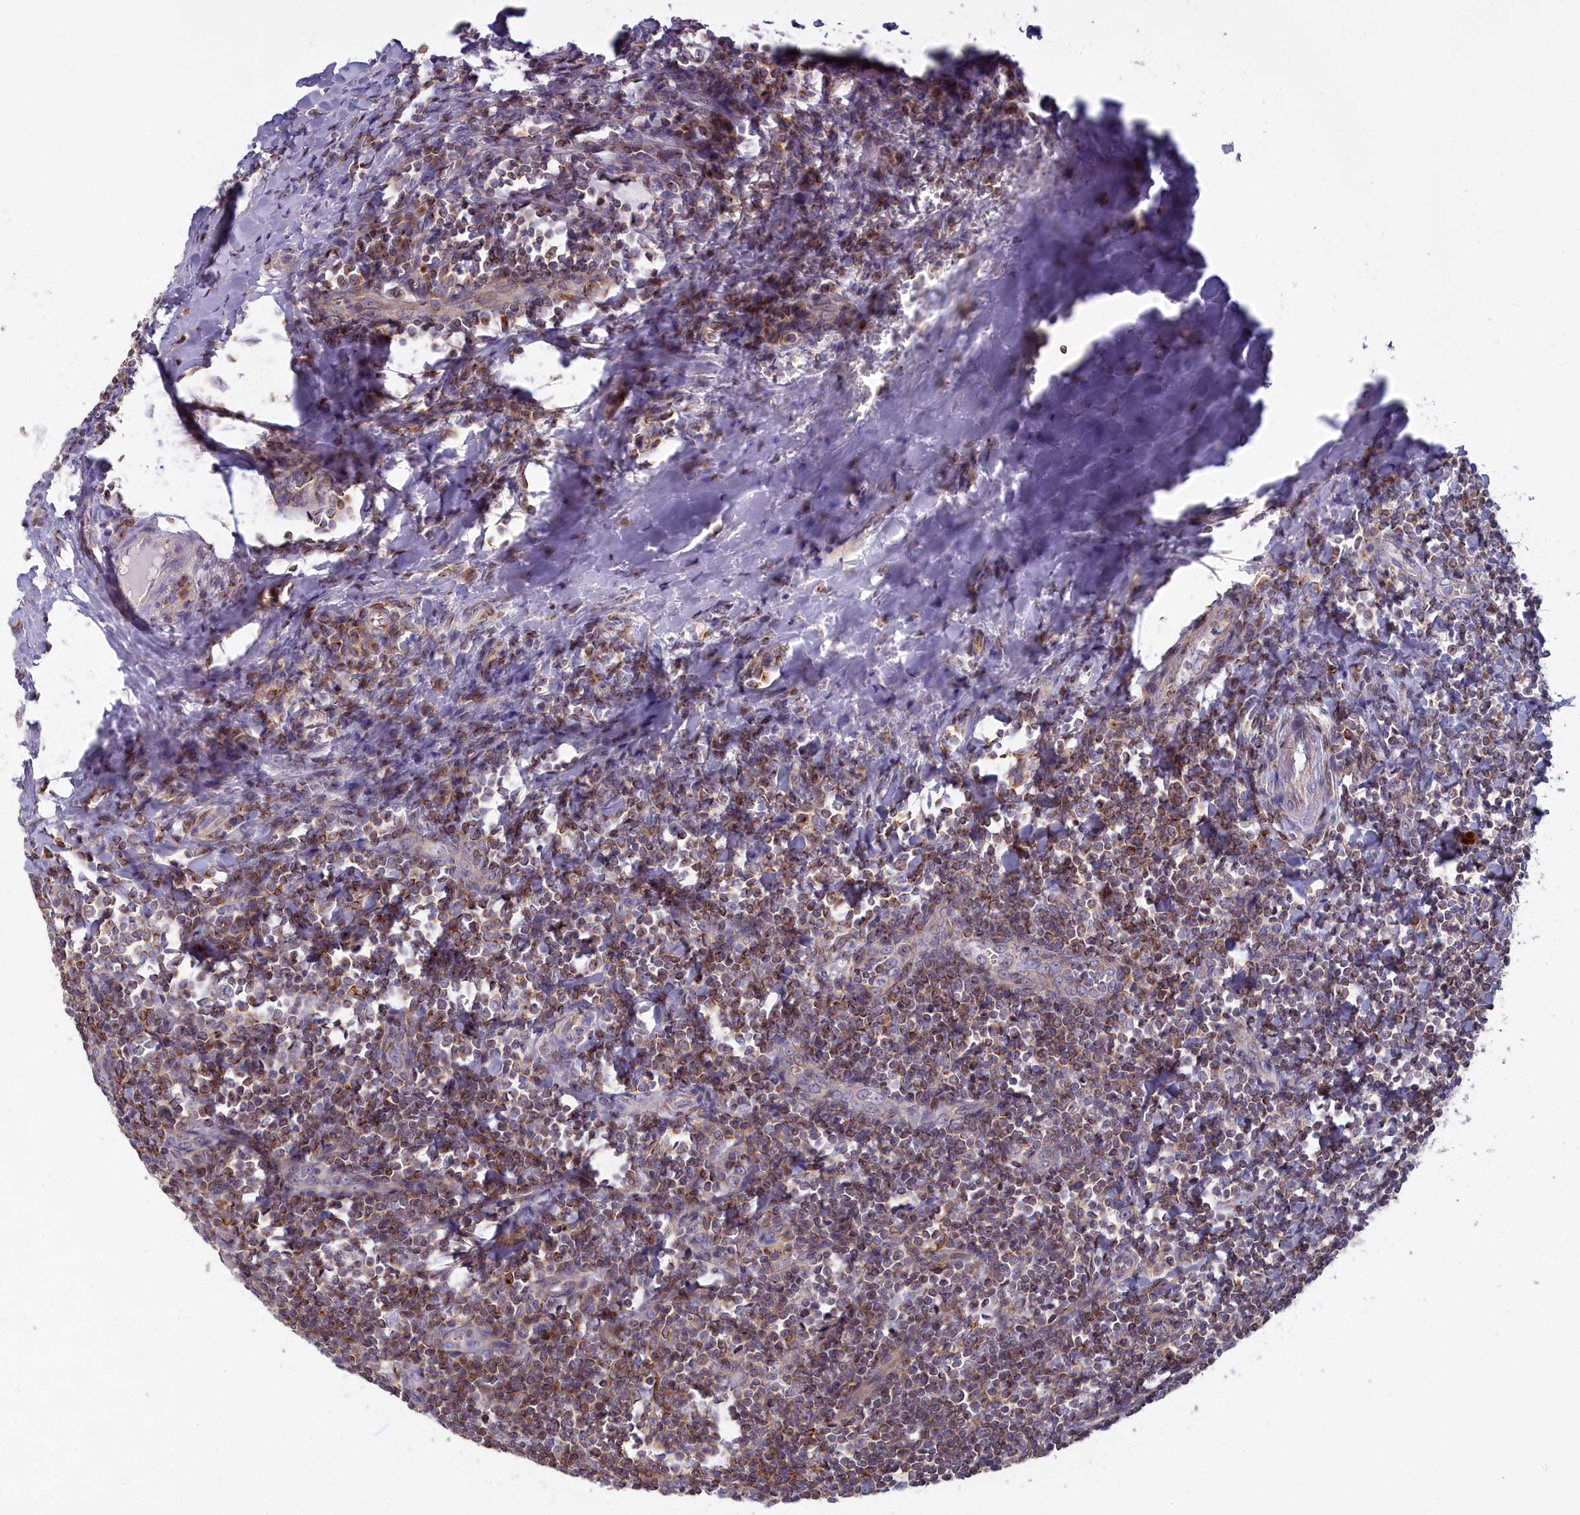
{"staining": {"intensity": "moderate", "quantity": "<25%", "location": "cytoplasmic/membranous"}, "tissue": "tonsil", "cell_type": "Germinal center cells", "image_type": "normal", "snomed": [{"axis": "morphology", "description": "Normal tissue, NOS"}, {"axis": "topography", "description": "Tonsil"}], "caption": "Immunohistochemical staining of normal human tonsil exhibits <25% levels of moderate cytoplasmic/membranous protein expression in approximately <25% of germinal center cells.", "gene": "NOL10", "patient": {"sex": "male", "age": 27}}